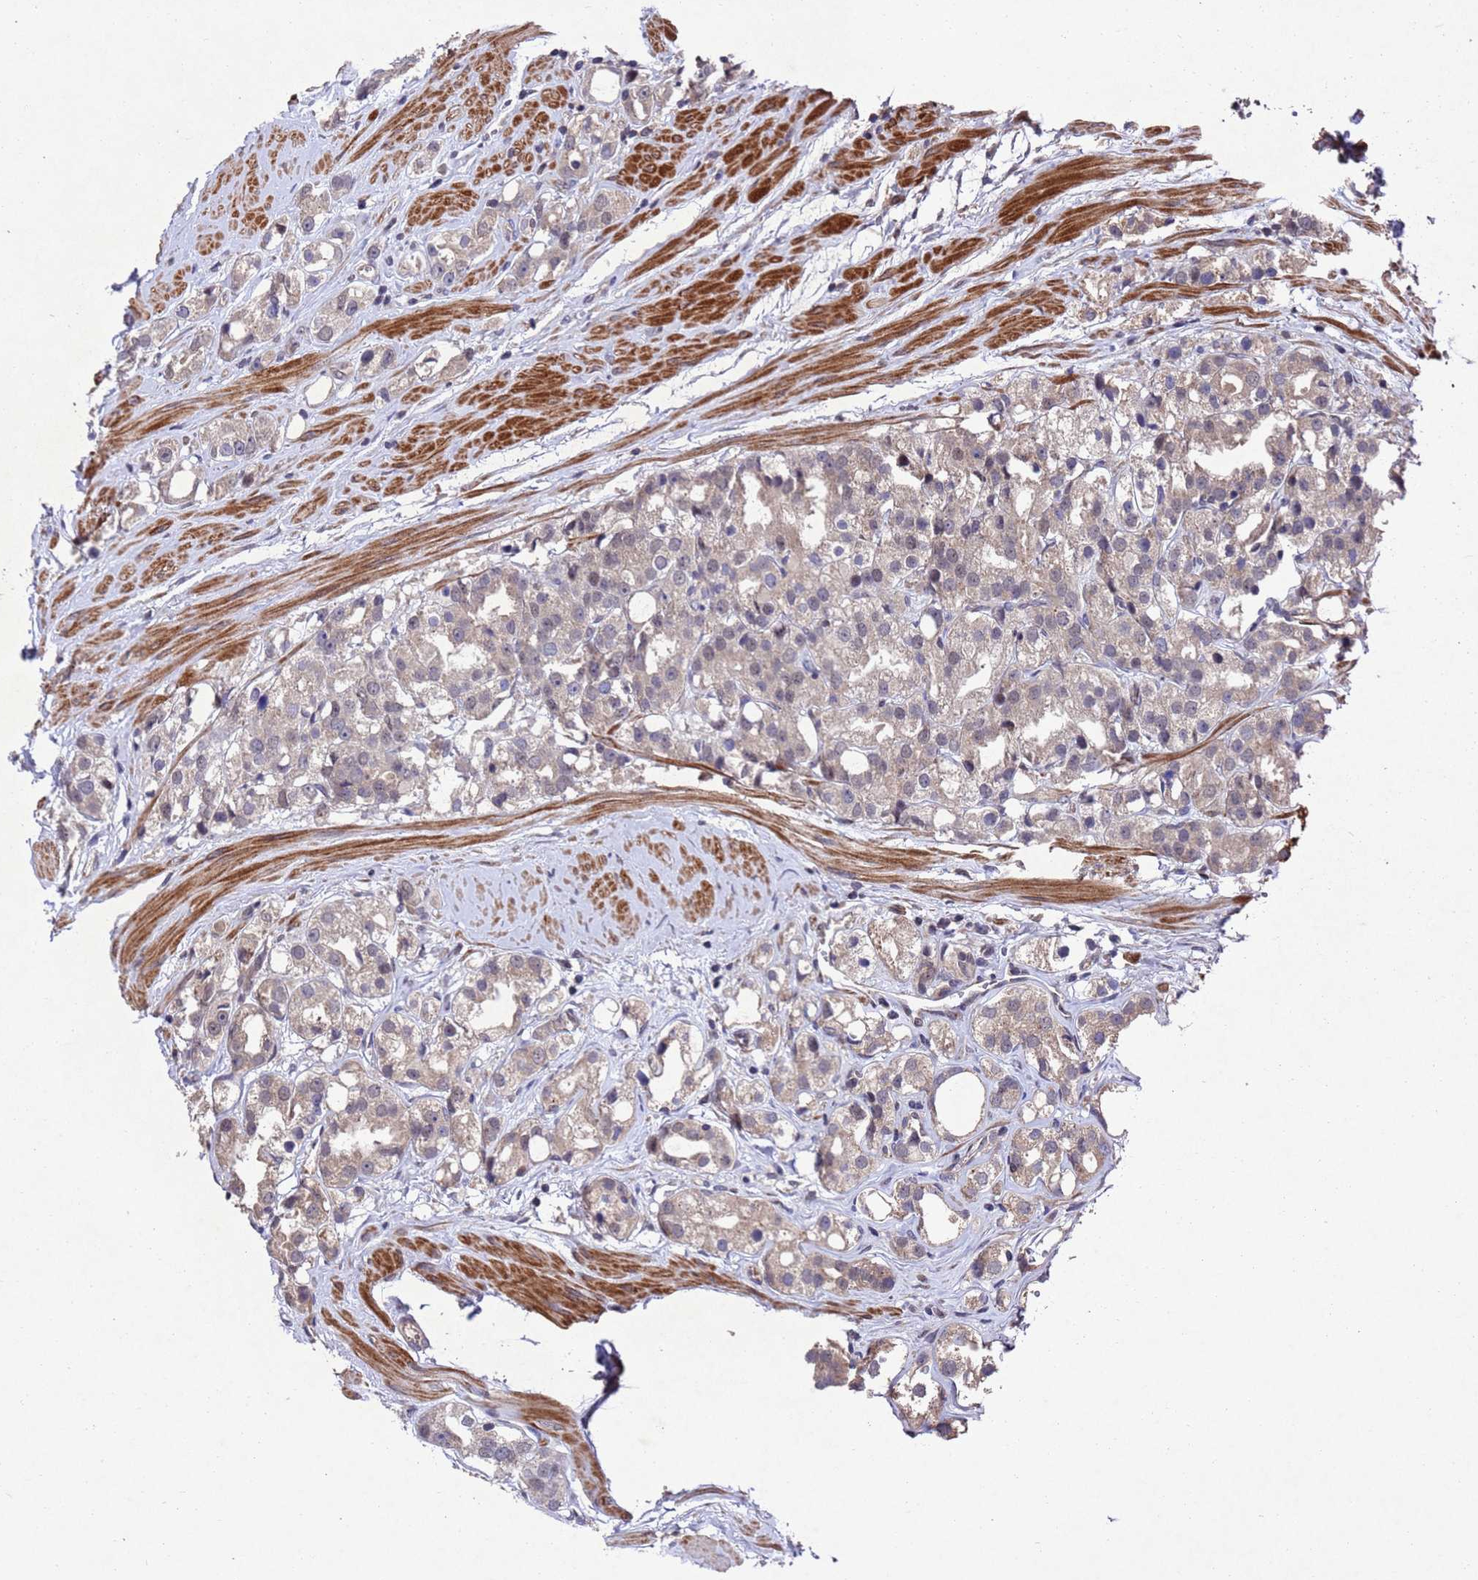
{"staining": {"intensity": "weak", "quantity": "<25%", "location": "cytoplasmic/membranous"}, "tissue": "prostate cancer", "cell_type": "Tumor cells", "image_type": "cancer", "snomed": [{"axis": "morphology", "description": "Adenocarcinoma, NOS"}, {"axis": "topography", "description": "Prostate"}], "caption": "An image of human adenocarcinoma (prostate) is negative for staining in tumor cells.", "gene": "TBK1", "patient": {"sex": "male", "age": 79}}